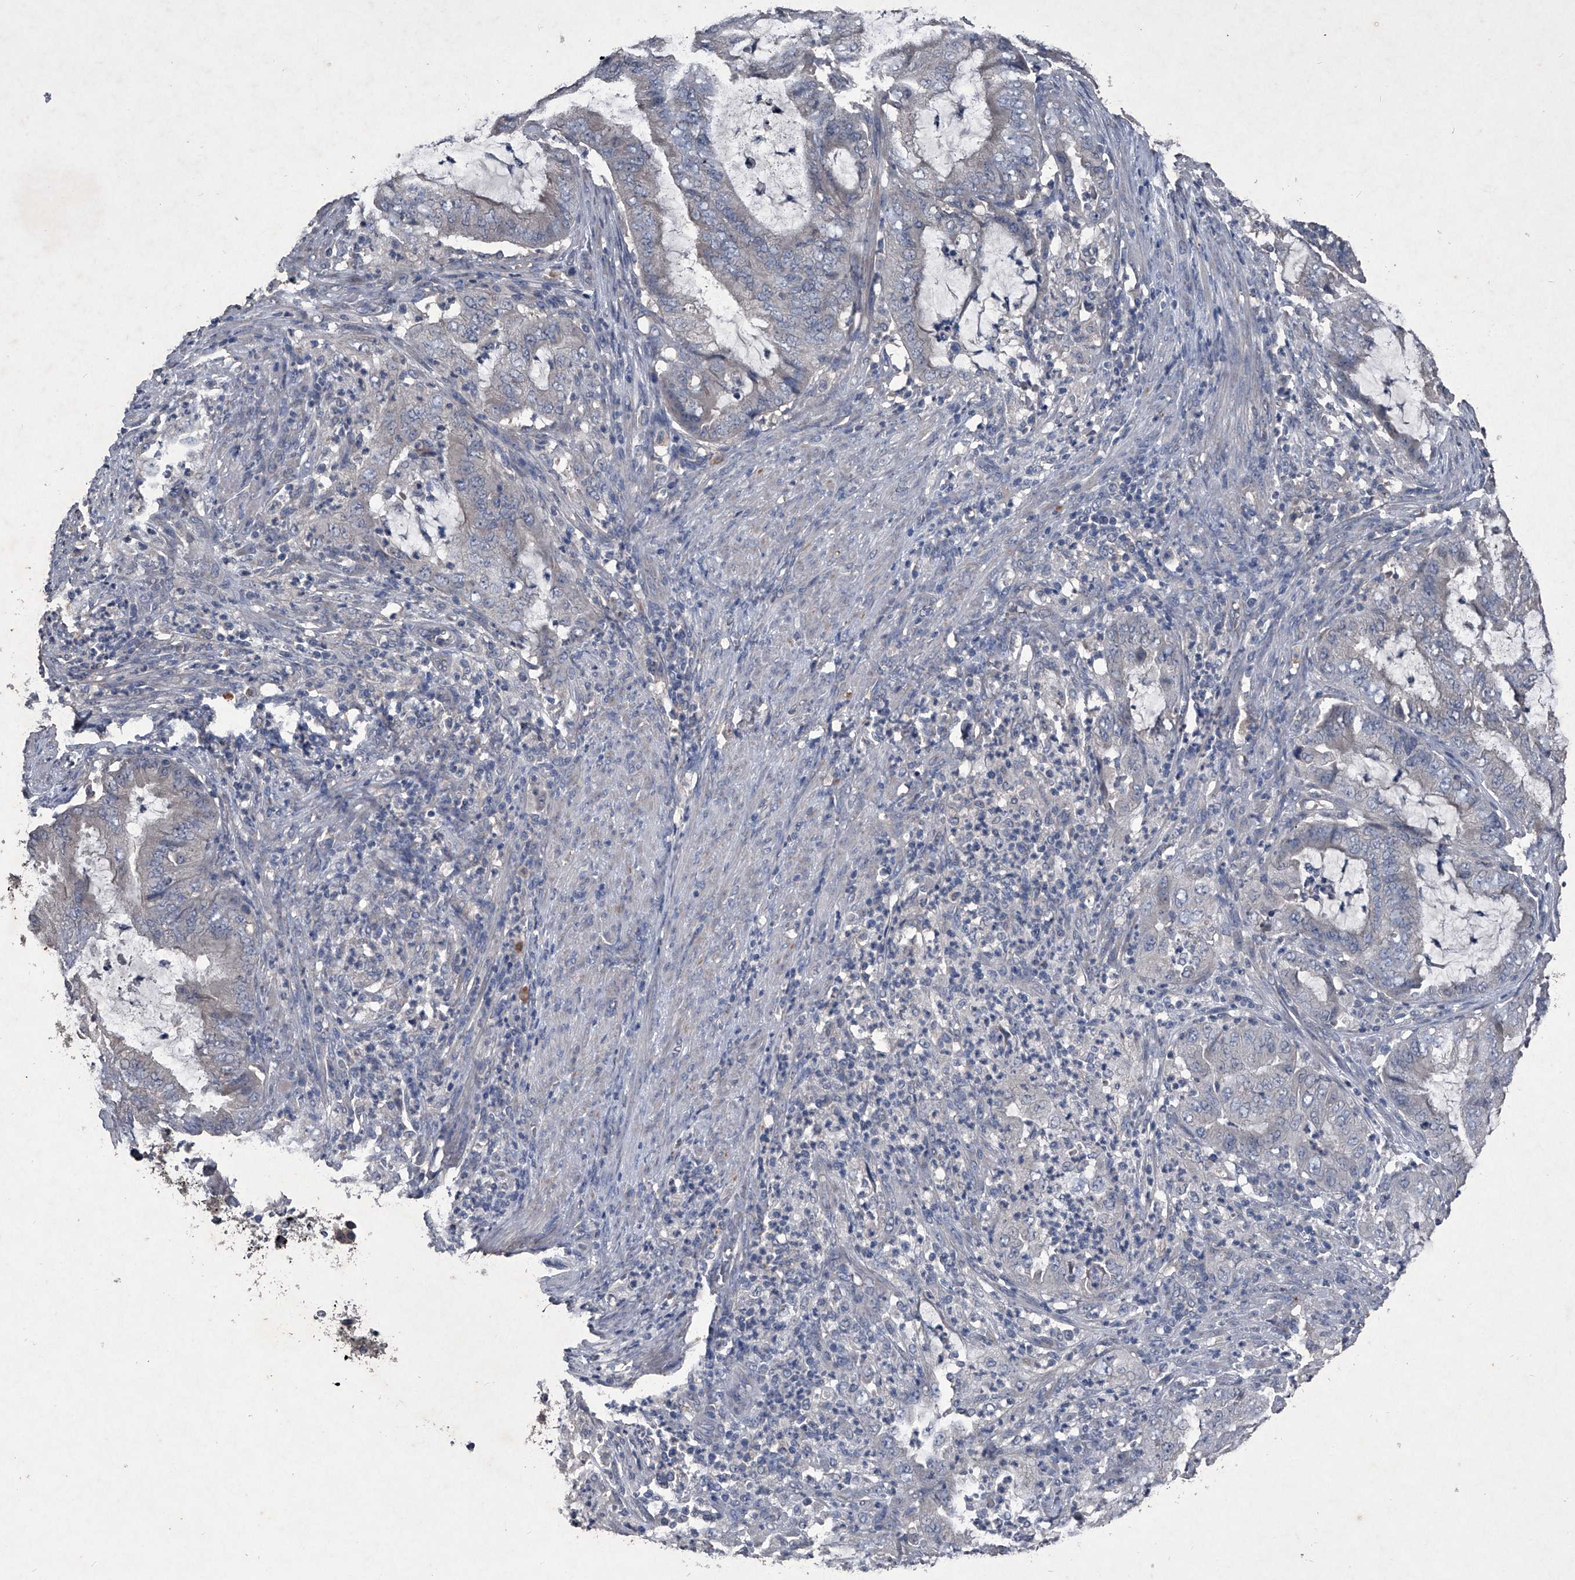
{"staining": {"intensity": "negative", "quantity": "none", "location": "none"}, "tissue": "endometrial cancer", "cell_type": "Tumor cells", "image_type": "cancer", "snomed": [{"axis": "morphology", "description": "Adenocarcinoma, NOS"}, {"axis": "topography", "description": "Endometrium"}], "caption": "The image demonstrates no significant expression in tumor cells of endometrial cancer.", "gene": "MAPKAP1", "patient": {"sex": "female", "age": 51}}